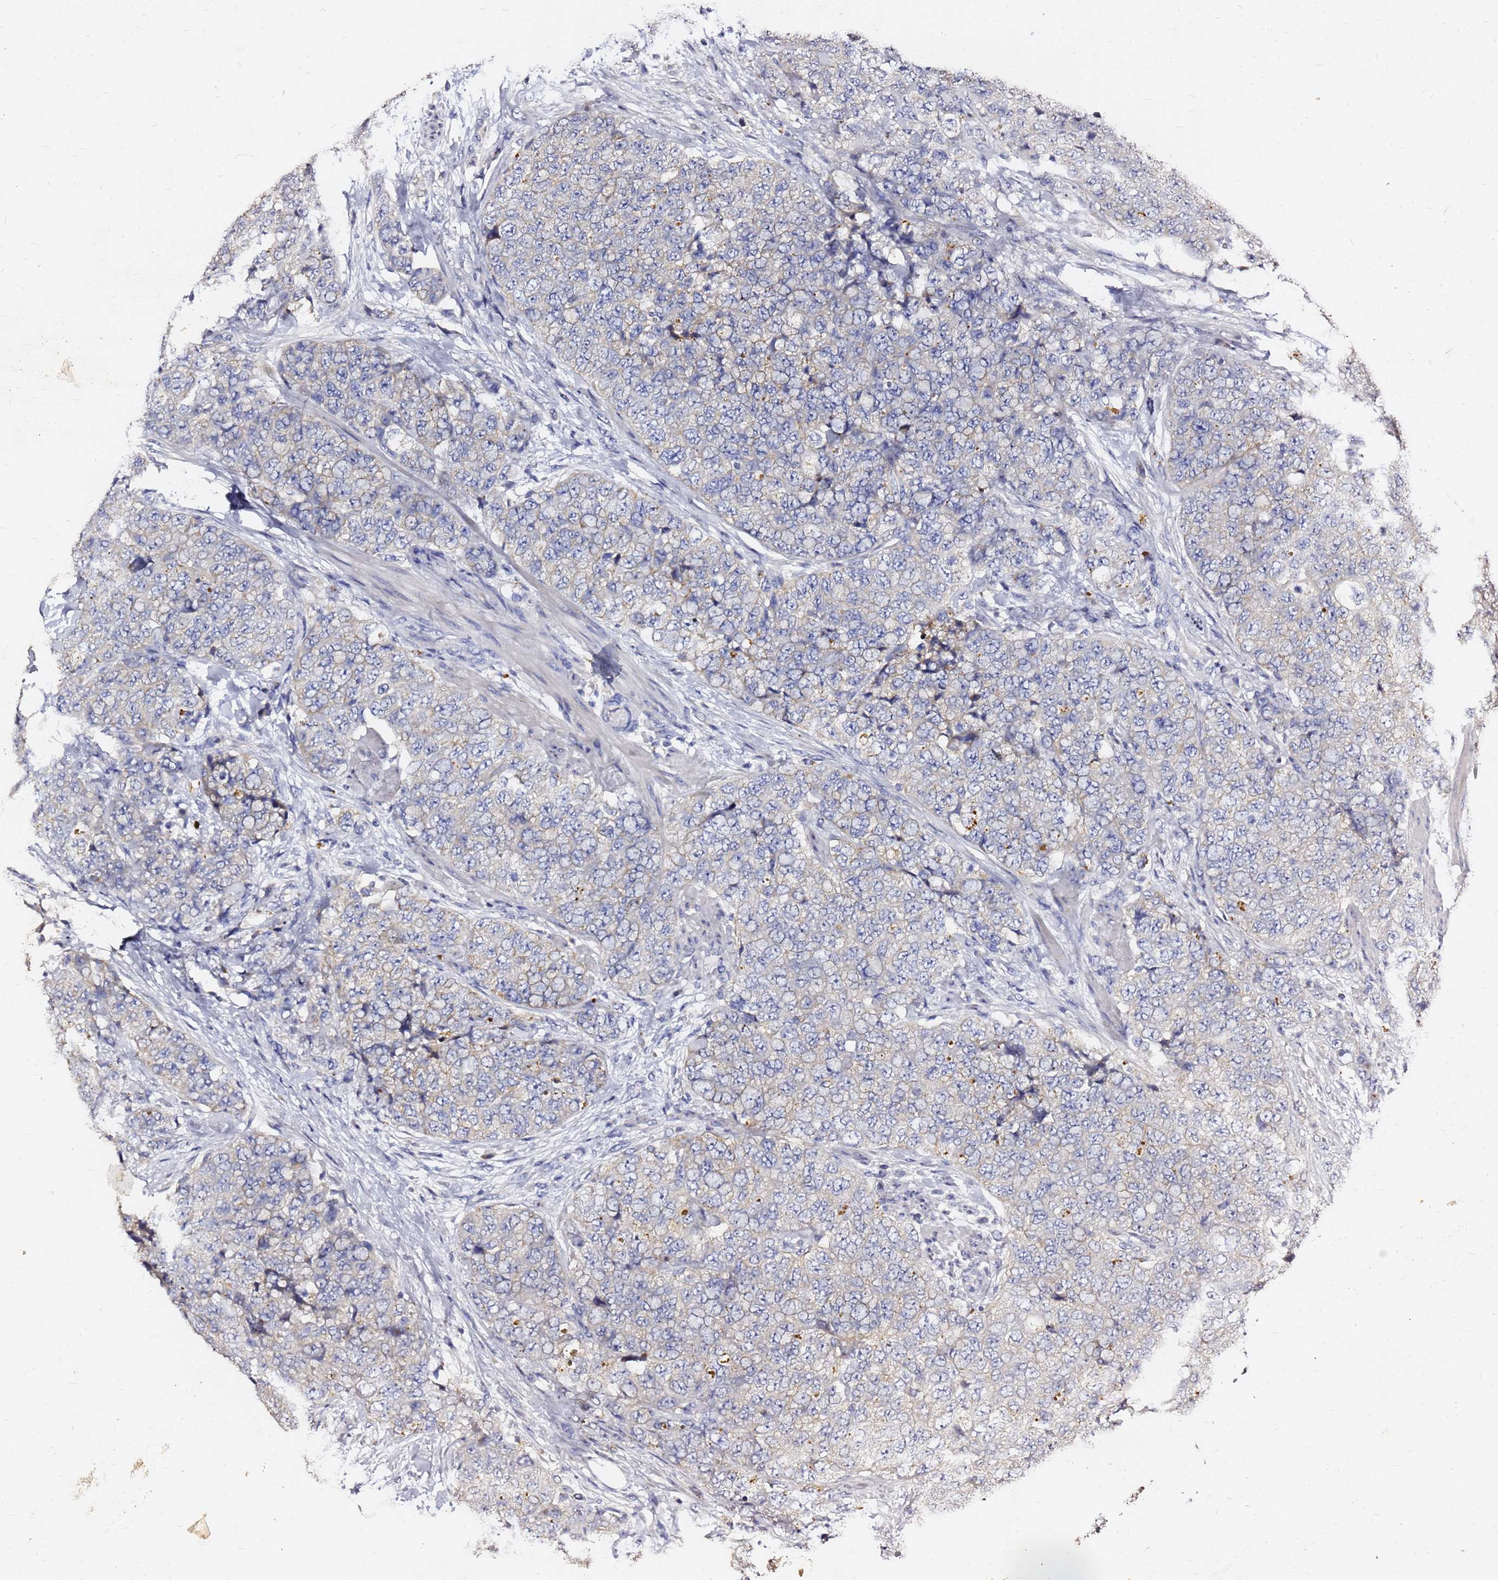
{"staining": {"intensity": "negative", "quantity": "none", "location": "none"}, "tissue": "urothelial cancer", "cell_type": "Tumor cells", "image_type": "cancer", "snomed": [{"axis": "morphology", "description": "Urothelial carcinoma, High grade"}, {"axis": "topography", "description": "Urinary bladder"}], "caption": "Immunohistochemistry histopathology image of neoplastic tissue: human high-grade urothelial carcinoma stained with DAB (3,3'-diaminobenzidine) reveals no significant protein positivity in tumor cells.", "gene": "FAM183A", "patient": {"sex": "female", "age": 78}}